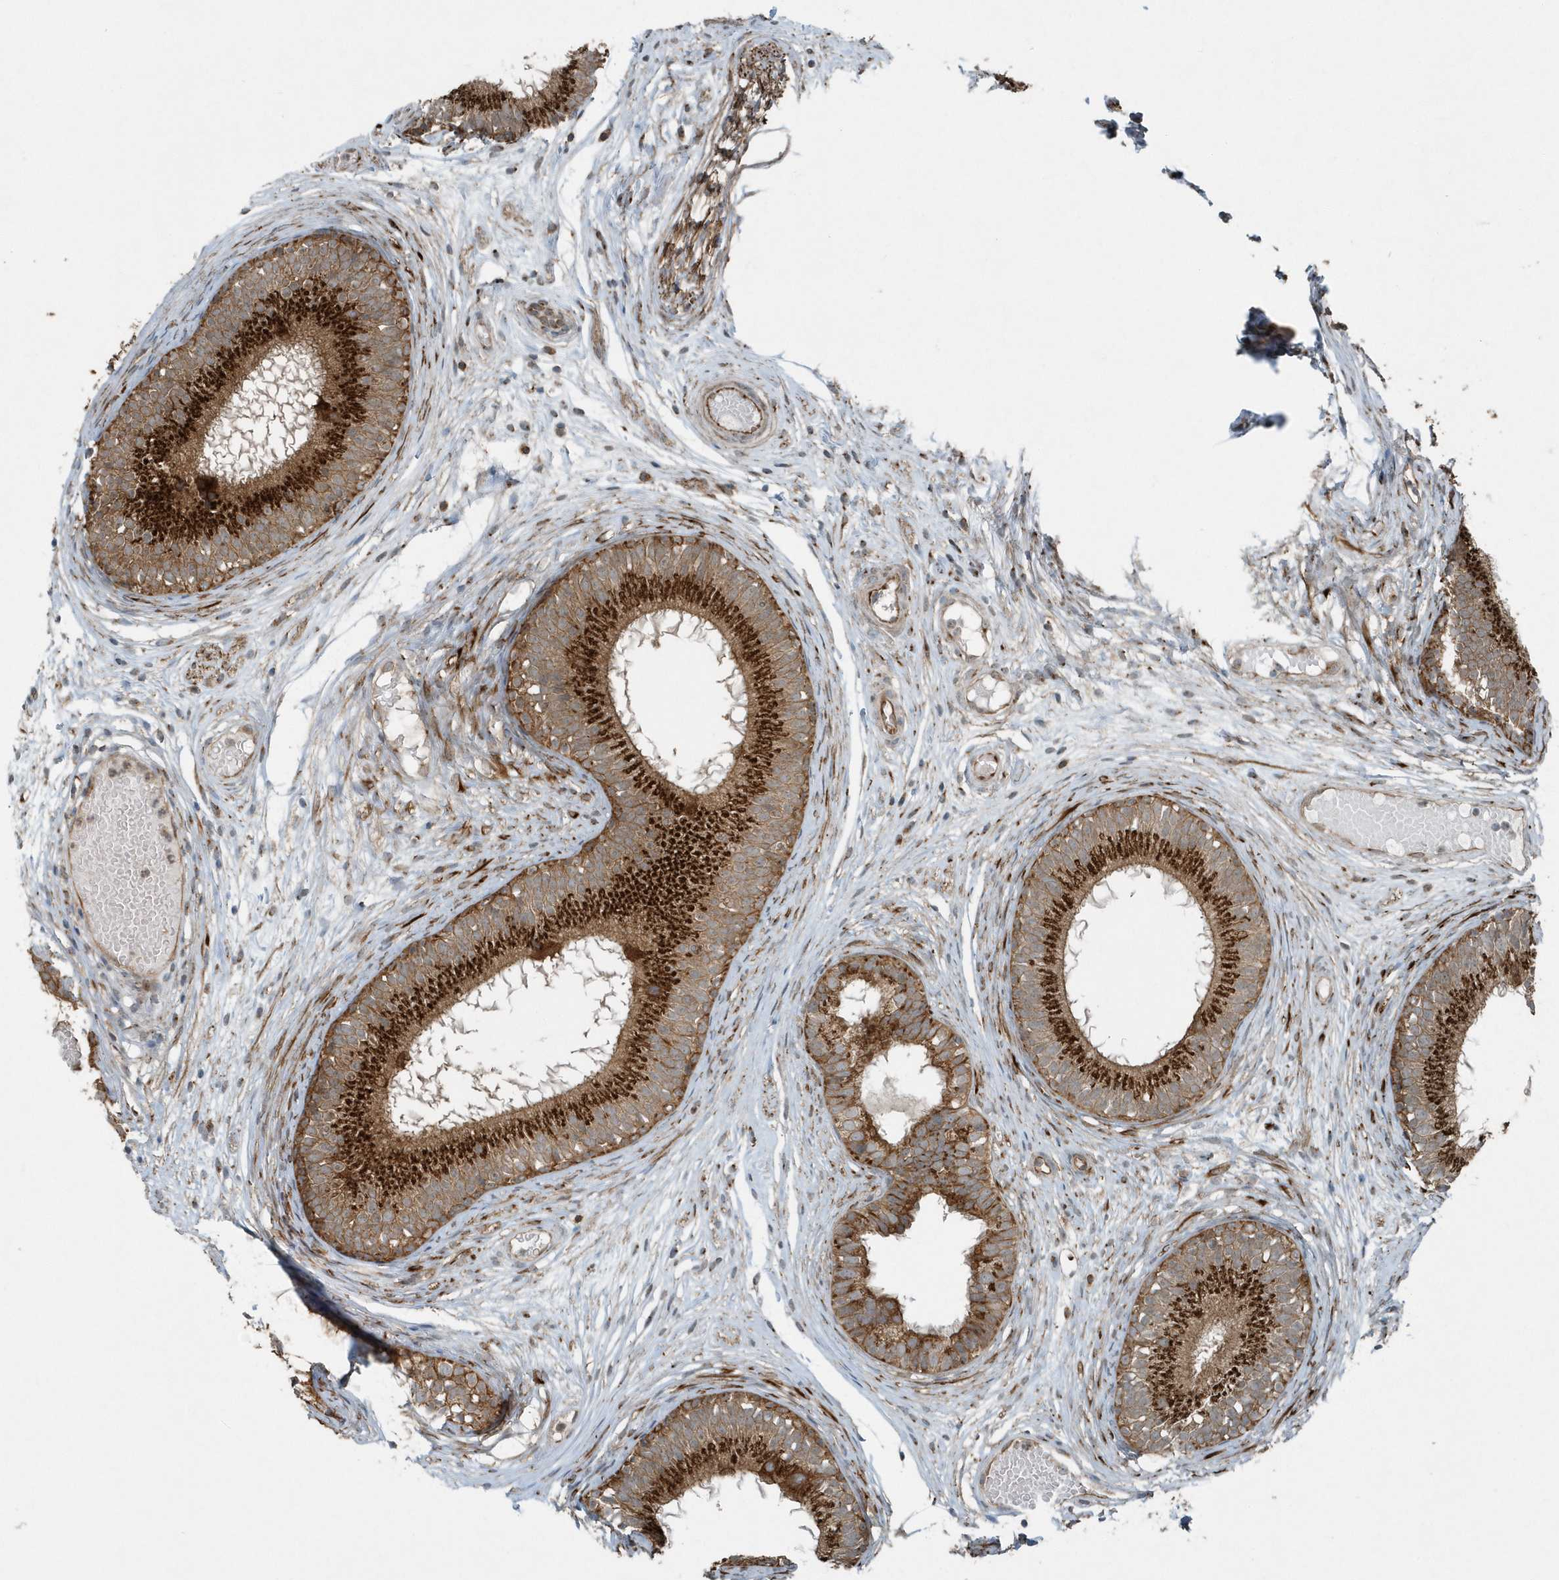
{"staining": {"intensity": "strong", "quantity": ">75%", "location": "cytoplasmic/membranous"}, "tissue": "epididymis", "cell_type": "Glandular cells", "image_type": "normal", "snomed": [{"axis": "morphology", "description": "Normal tissue, NOS"}, {"axis": "morphology", "description": "Atrophy, NOS"}, {"axis": "topography", "description": "Testis"}, {"axis": "topography", "description": "Epididymis"}], "caption": "High-power microscopy captured an immunohistochemistry micrograph of normal epididymis, revealing strong cytoplasmic/membranous expression in about >75% of glandular cells. Ihc stains the protein of interest in brown and the nuclei are stained blue.", "gene": "GCC2", "patient": {"sex": "male", "age": 18}}